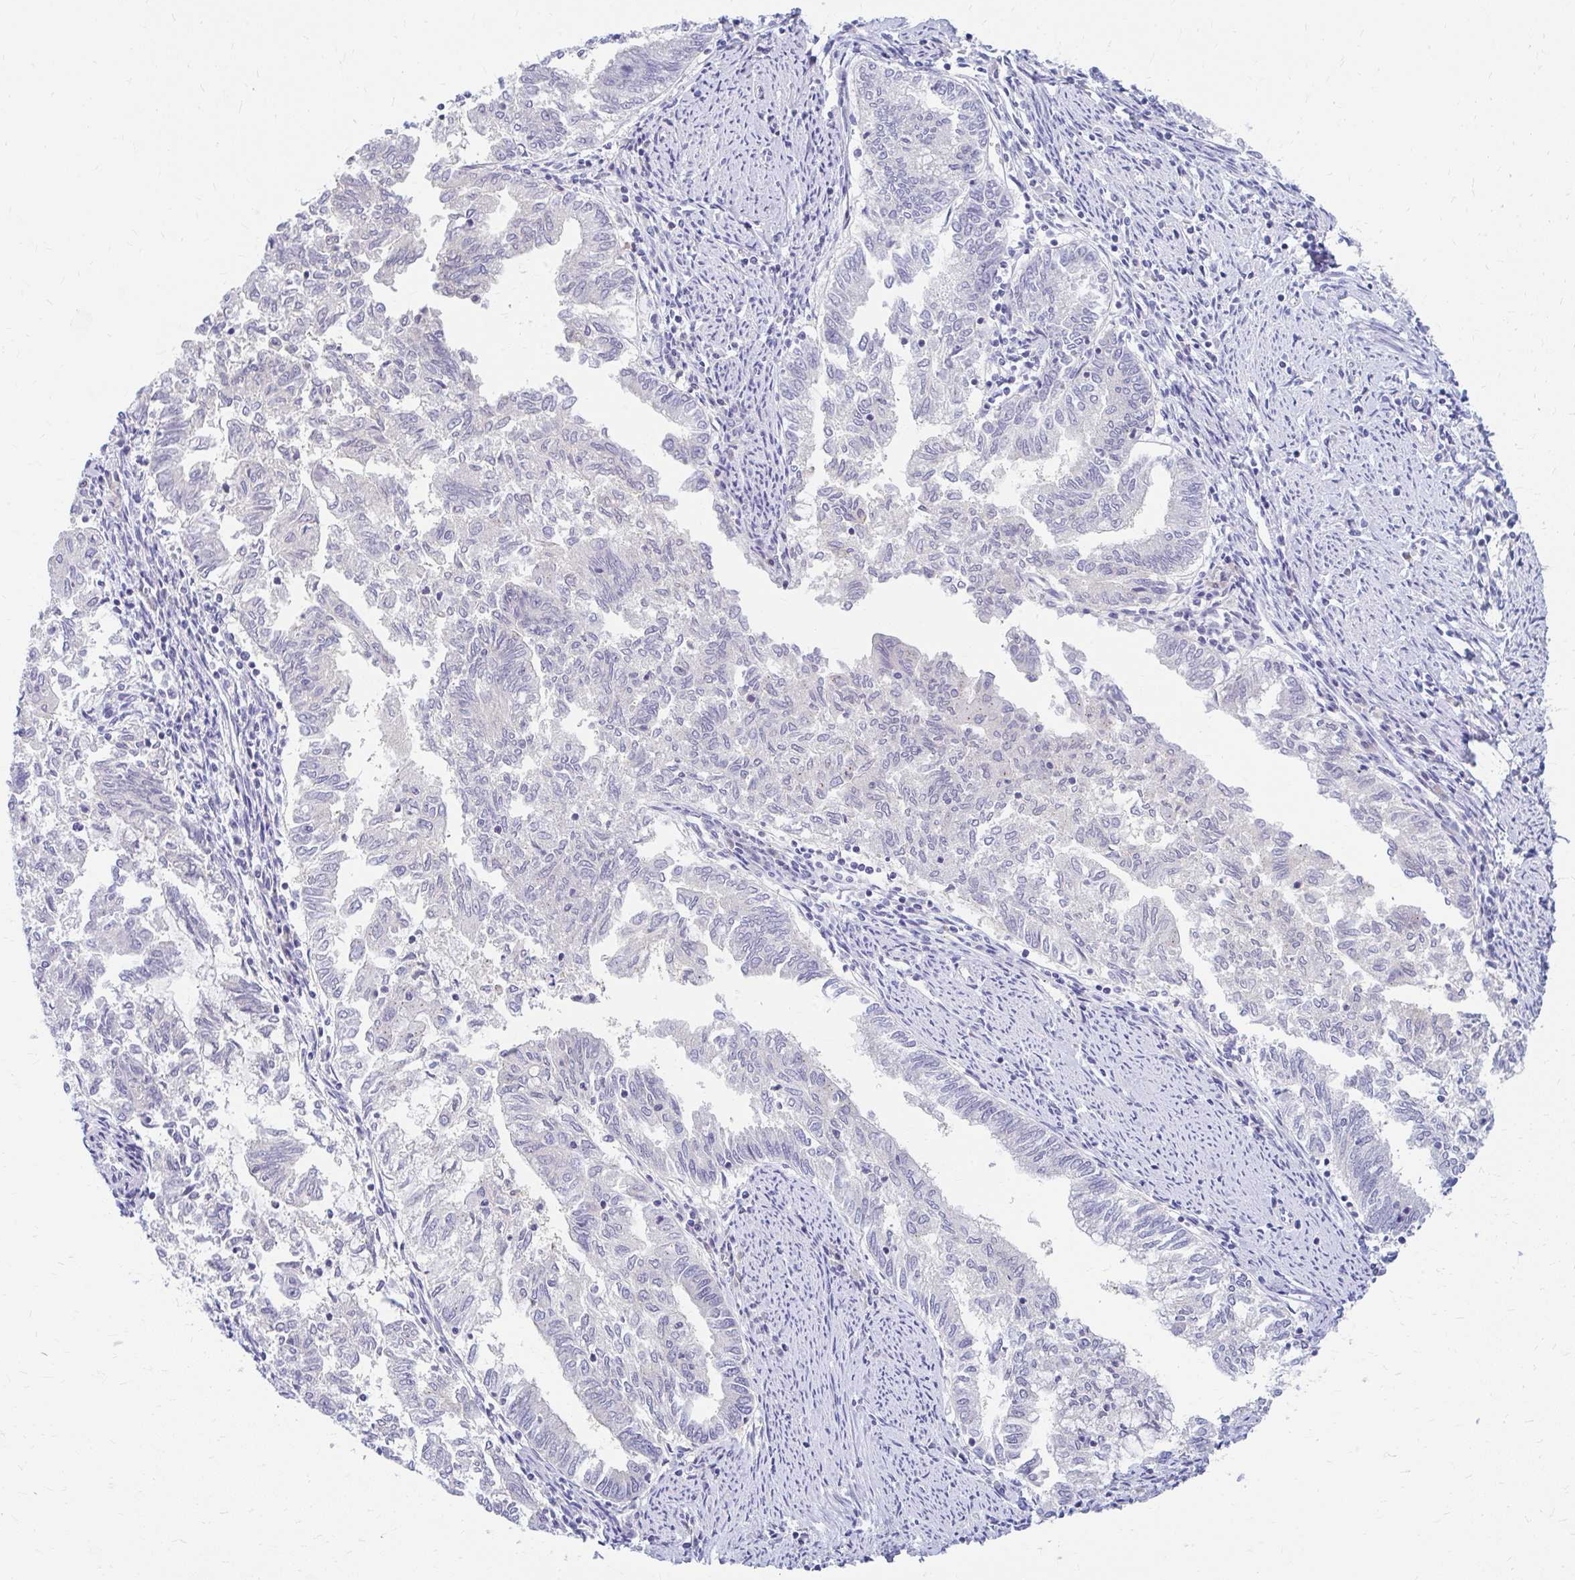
{"staining": {"intensity": "negative", "quantity": "none", "location": "none"}, "tissue": "endometrial cancer", "cell_type": "Tumor cells", "image_type": "cancer", "snomed": [{"axis": "morphology", "description": "Adenocarcinoma, NOS"}, {"axis": "topography", "description": "Endometrium"}], "caption": "A high-resolution micrograph shows immunohistochemistry staining of endometrial cancer, which demonstrates no significant positivity in tumor cells. The staining was performed using DAB (3,3'-diaminobenzidine) to visualize the protein expression in brown, while the nuclei were stained in blue with hematoxylin (Magnification: 20x).", "gene": "RADIL", "patient": {"sex": "female", "age": 79}}